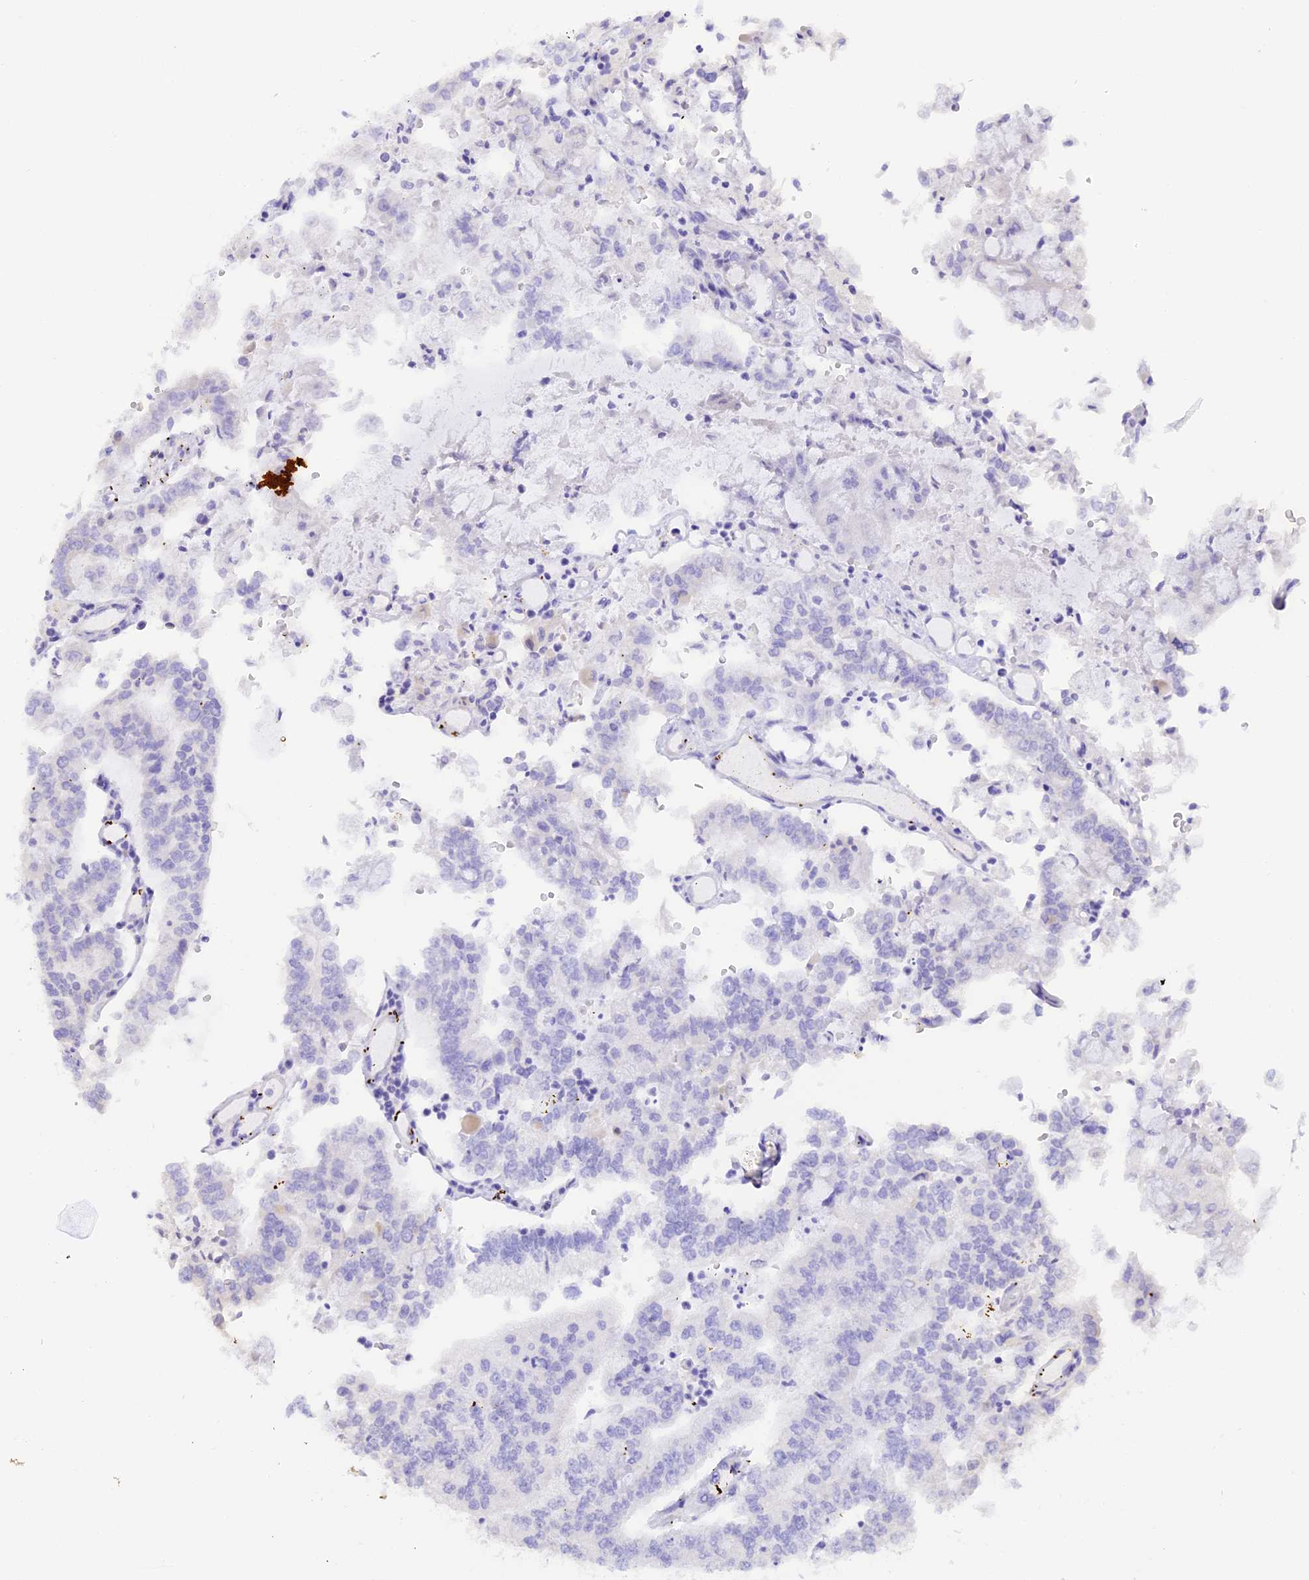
{"staining": {"intensity": "negative", "quantity": "none", "location": "none"}, "tissue": "stomach cancer", "cell_type": "Tumor cells", "image_type": "cancer", "snomed": [{"axis": "morphology", "description": "Adenocarcinoma, NOS"}, {"axis": "topography", "description": "Stomach"}], "caption": "Image shows no significant protein expression in tumor cells of stomach cancer (adenocarcinoma). (Stains: DAB IHC with hematoxylin counter stain, Microscopy: brightfield microscopy at high magnification).", "gene": "FAM193A", "patient": {"sex": "male", "age": 76}}